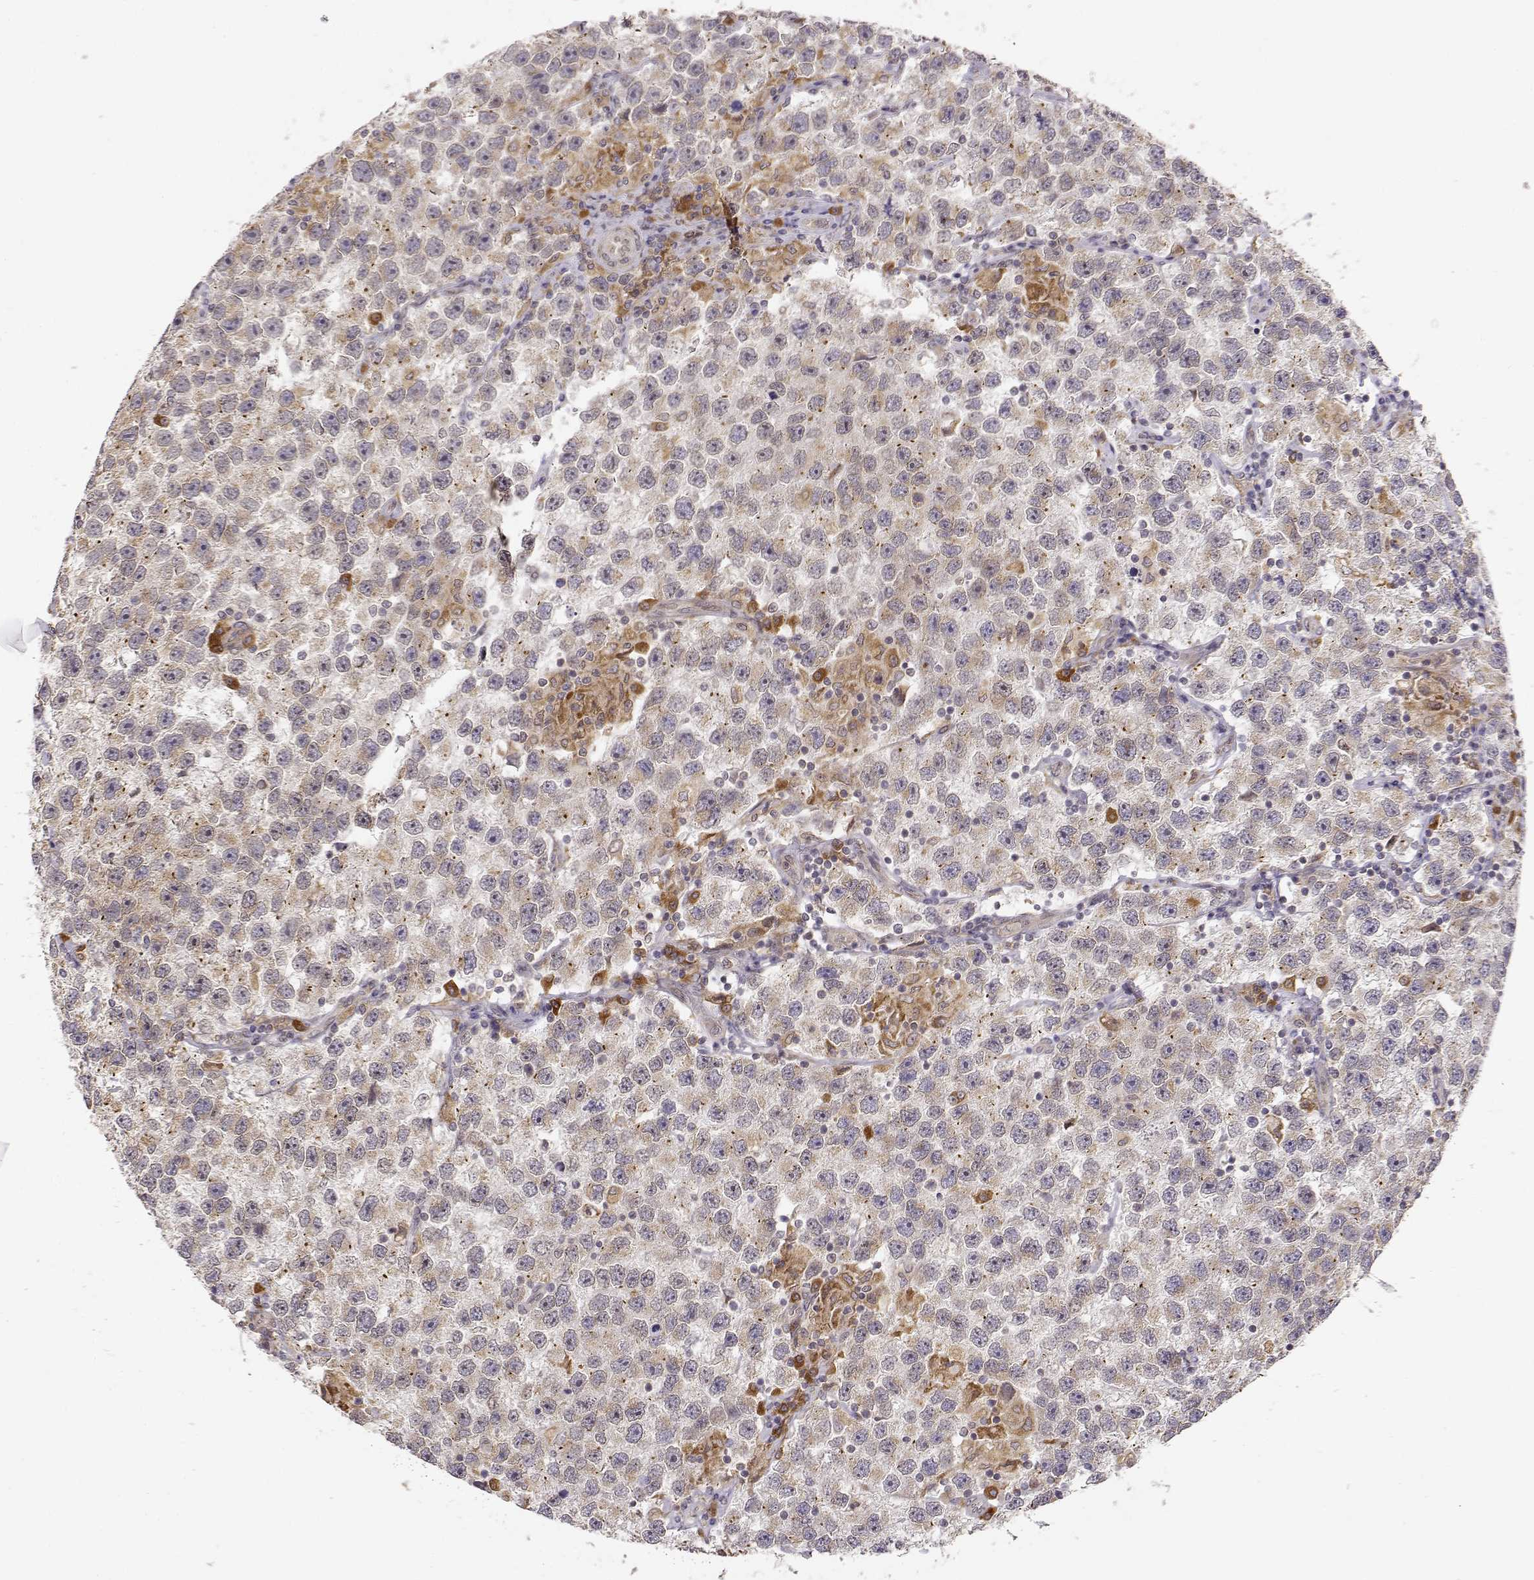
{"staining": {"intensity": "weak", "quantity": "25%-75%", "location": "cytoplasmic/membranous"}, "tissue": "testis cancer", "cell_type": "Tumor cells", "image_type": "cancer", "snomed": [{"axis": "morphology", "description": "Seminoma, NOS"}, {"axis": "topography", "description": "Testis"}], "caption": "Immunohistochemical staining of human seminoma (testis) demonstrates low levels of weak cytoplasmic/membranous expression in approximately 25%-75% of tumor cells.", "gene": "ERGIC2", "patient": {"sex": "male", "age": 26}}